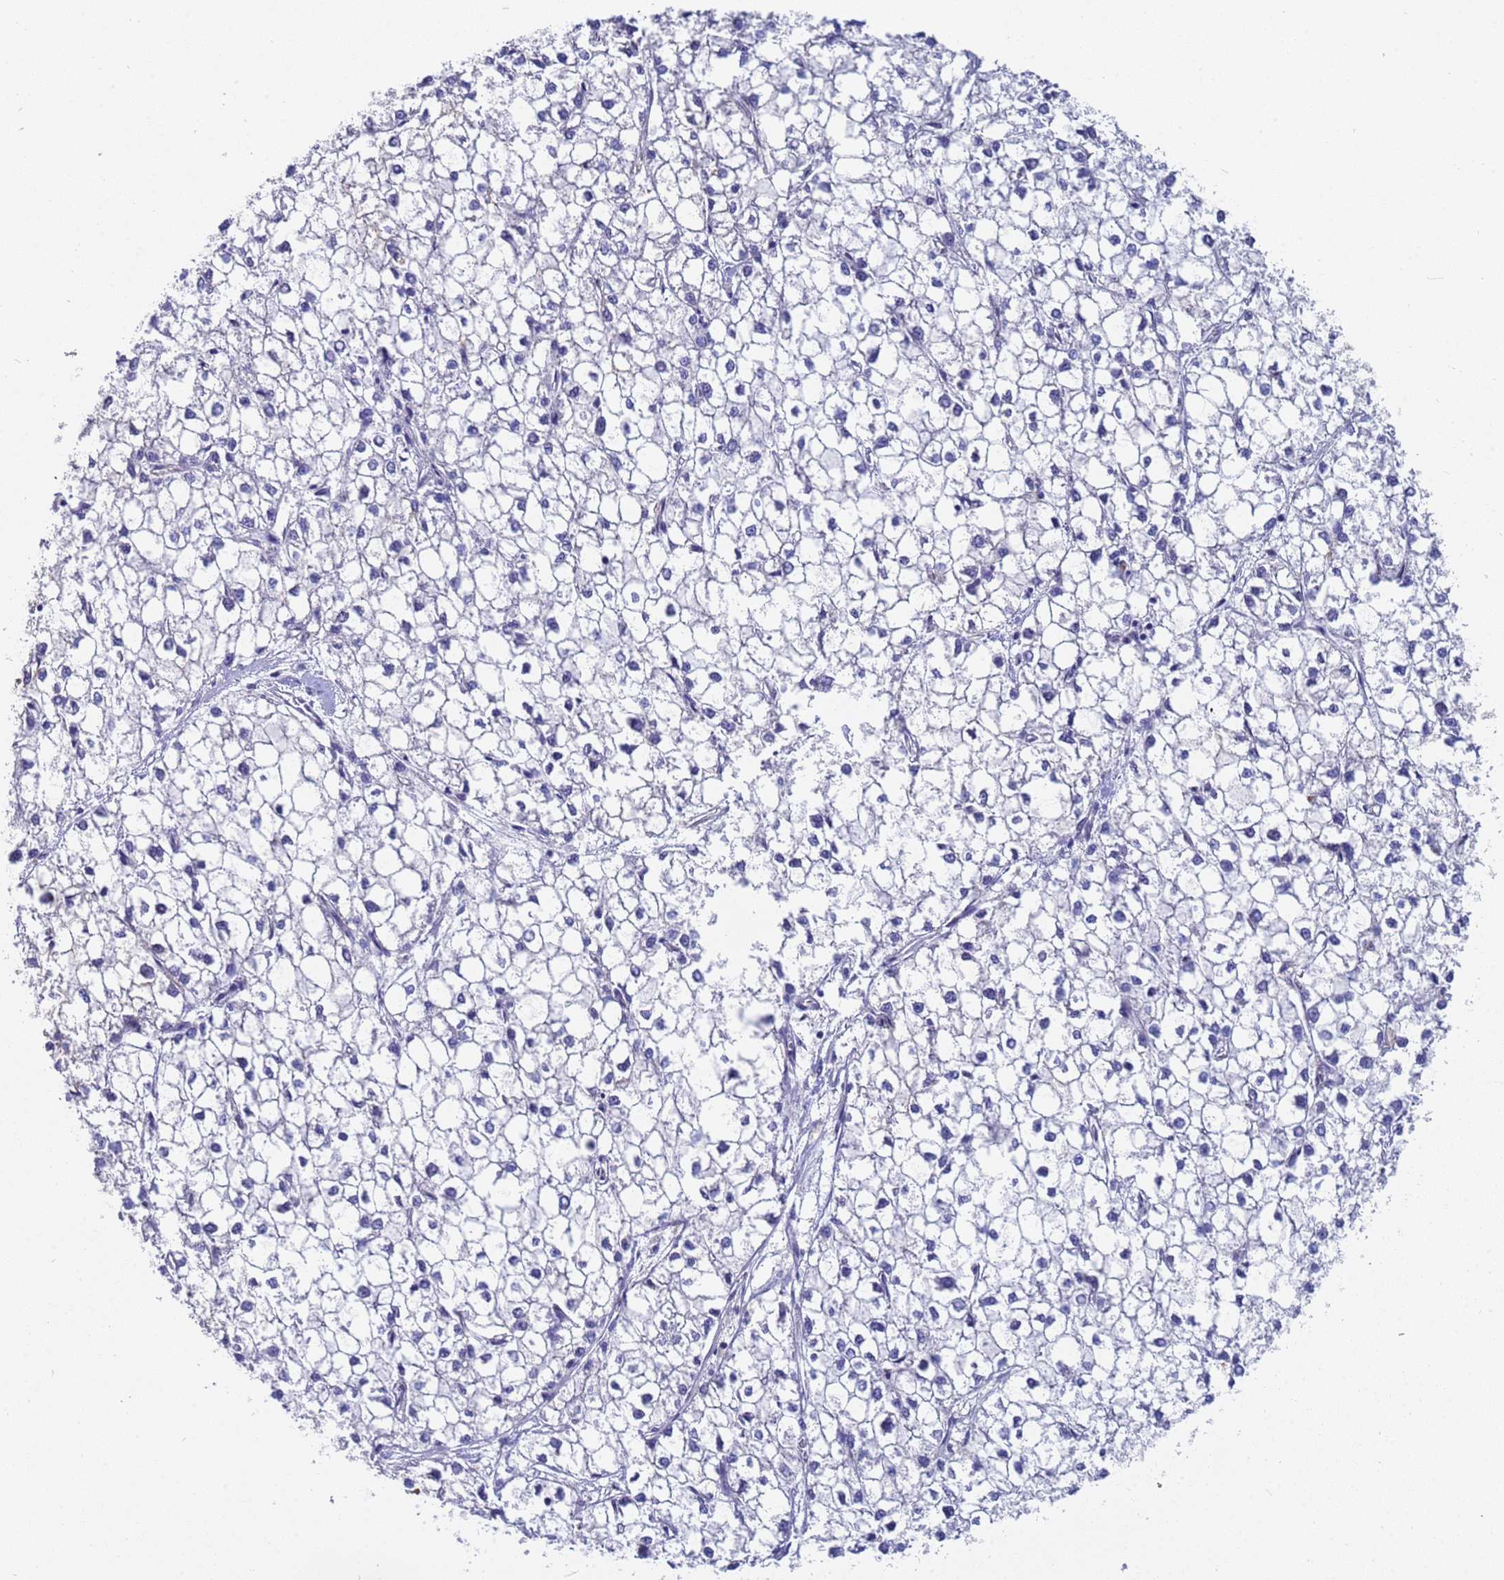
{"staining": {"intensity": "negative", "quantity": "none", "location": "none"}, "tissue": "liver cancer", "cell_type": "Tumor cells", "image_type": "cancer", "snomed": [{"axis": "morphology", "description": "Carcinoma, Hepatocellular, NOS"}, {"axis": "topography", "description": "Liver"}], "caption": "This is an immunohistochemistry (IHC) micrograph of human liver hepatocellular carcinoma. There is no expression in tumor cells.", "gene": "IHO1", "patient": {"sex": "female", "age": 43}}